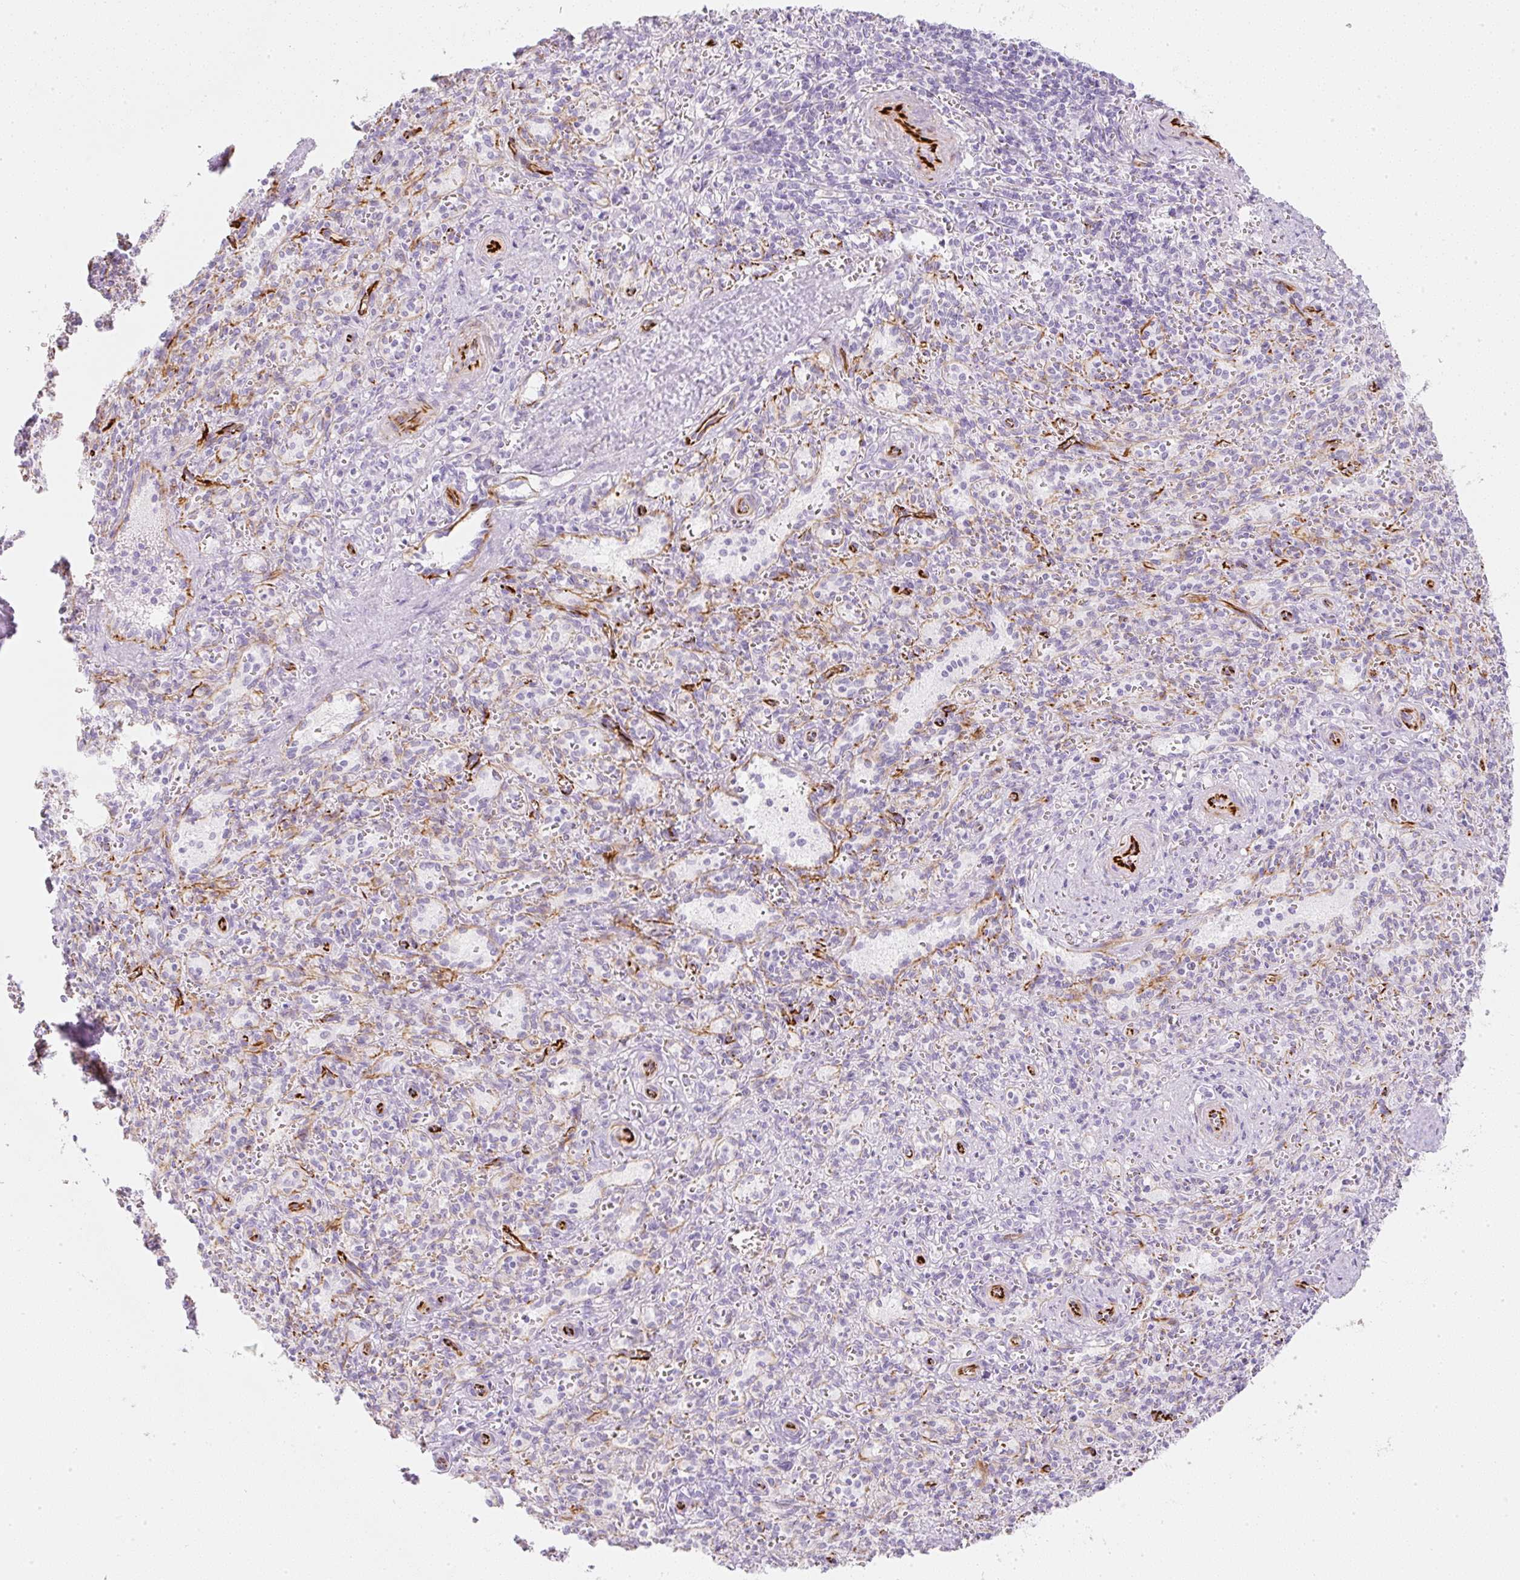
{"staining": {"intensity": "negative", "quantity": "none", "location": "none"}, "tissue": "spleen", "cell_type": "Cells in red pulp", "image_type": "normal", "snomed": [{"axis": "morphology", "description": "Normal tissue, NOS"}, {"axis": "topography", "description": "Spleen"}], "caption": "Immunohistochemistry (IHC) photomicrograph of normal spleen: spleen stained with DAB (3,3'-diaminobenzidine) exhibits no significant protein staining in cells in red pulp.", "gene": "ZNF689", "patient": {"sex": "female", "age": 26}}